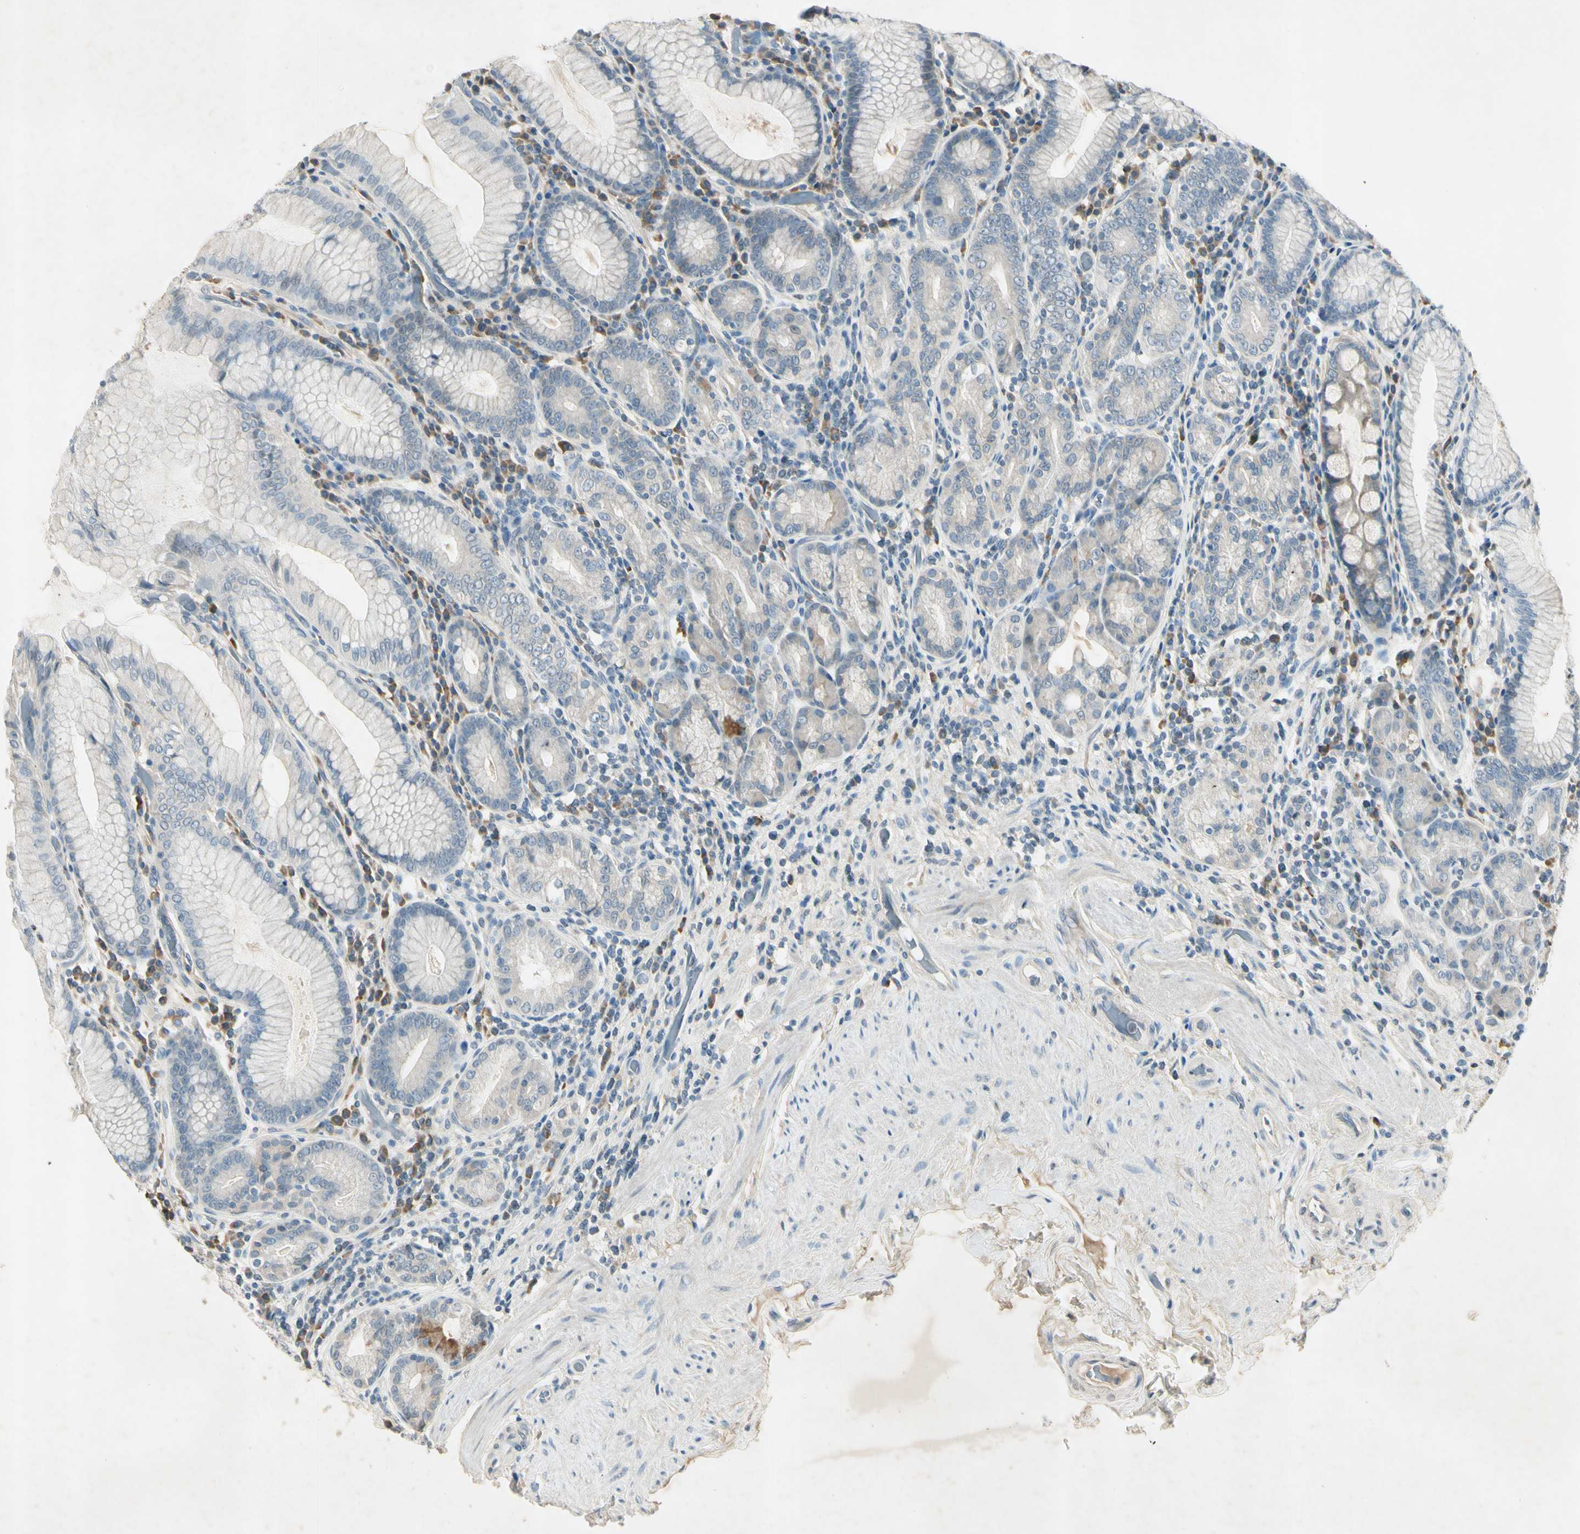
{"staining": {"intensity": "moderate", "quantity": "<25%", "location": "cytoplasmic/membranous"}, "tissue": "stomach", "cell_type": "Glandular cells", "image_type": "normal", "snomed": [{"axis": "morphology", "description": "Normal tissue, NOS"}, {"axis": "topography", "description": "Stomach, lower"}], "caption": "This image shows immunohistochemistry (IHC) staining of benign human stomach, with low moderate cytoplasmic/membranous positivity in about <25% of glandular cells.", "gene": "AATK", "patient": {"sex": "female", "age": 76}}